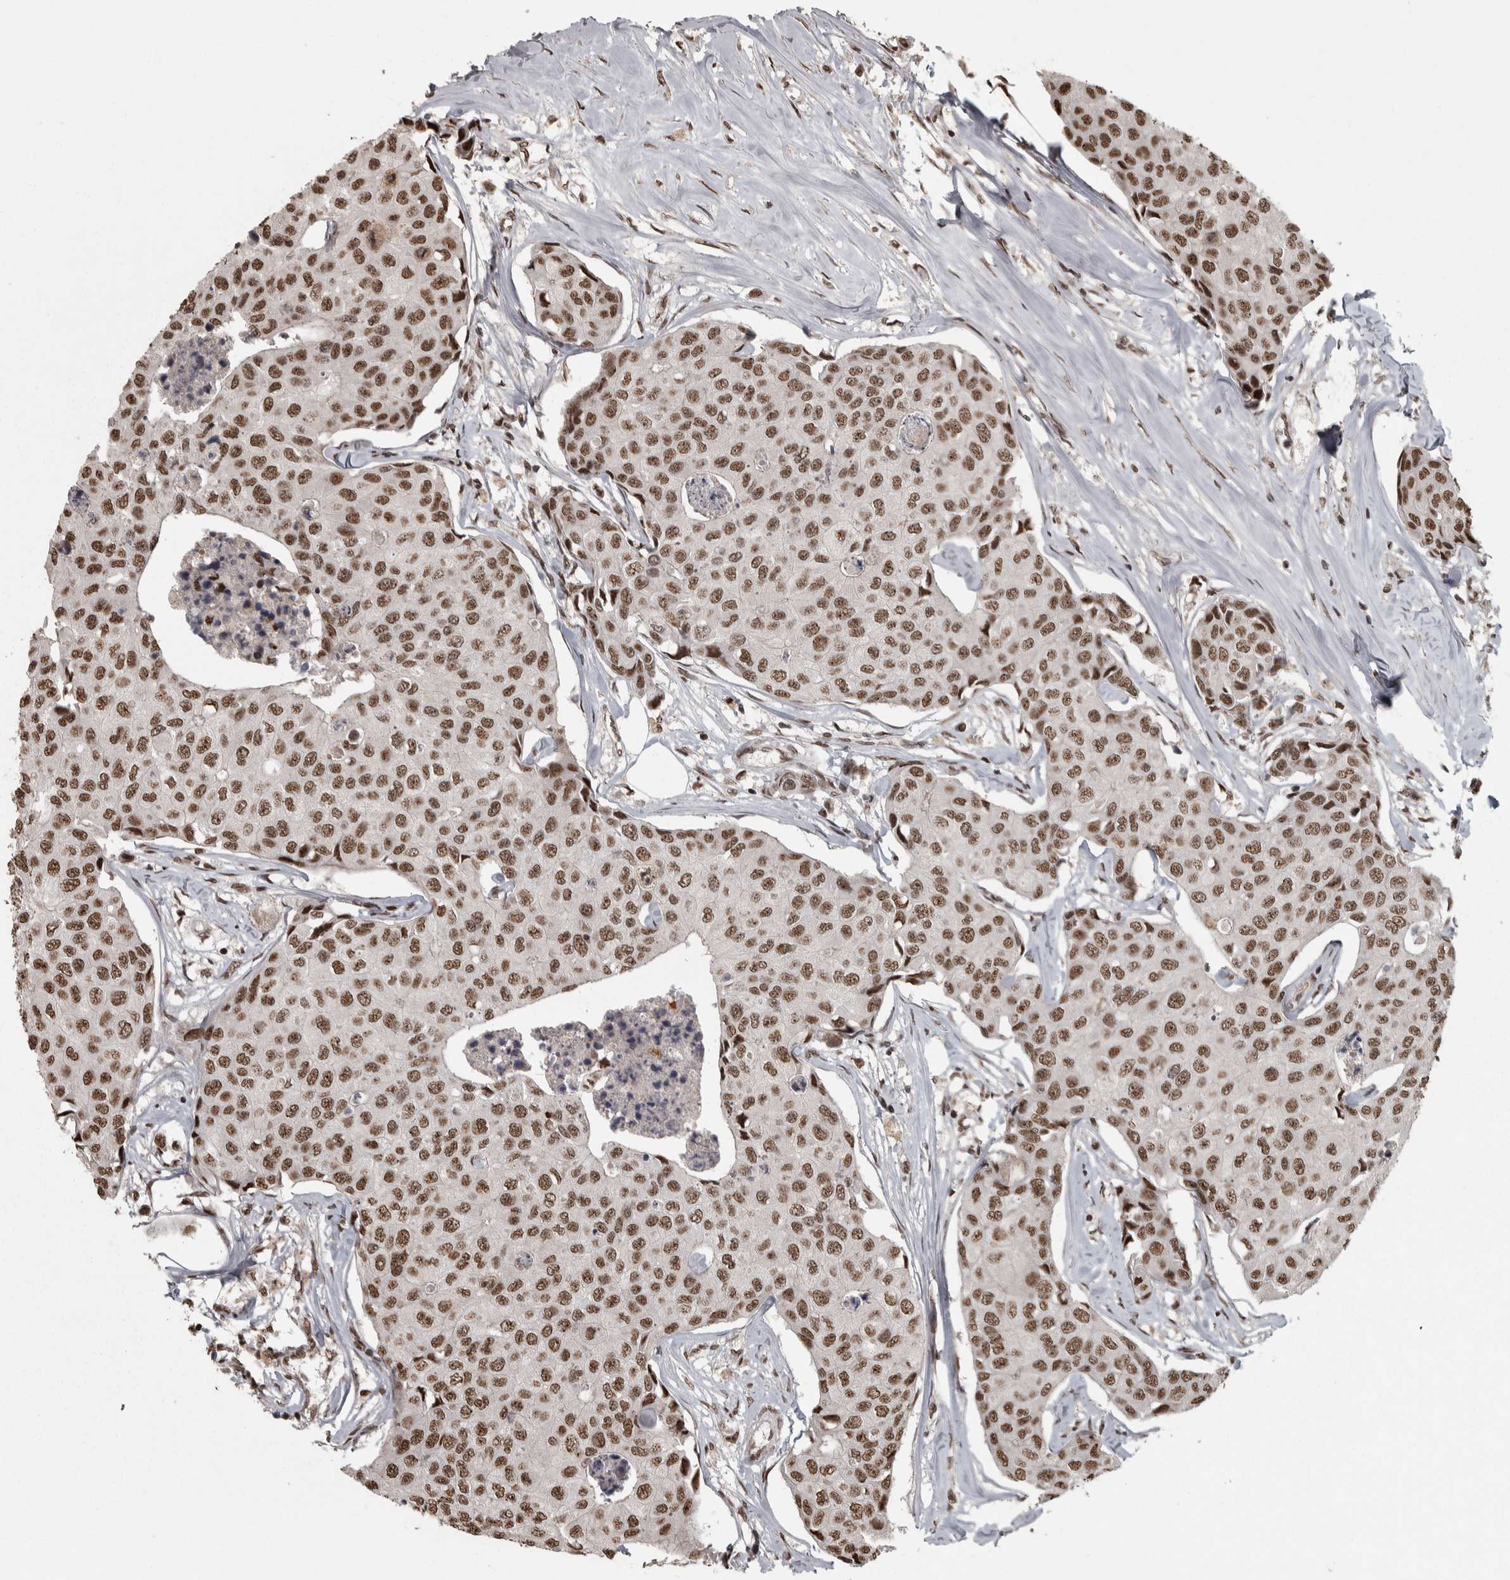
{"staining": {"intensity": "moderate", "quantity": ">75%", "location": "nuclear"}, "tissue": "breast cancer", "cell_type": "Tumor cells", "image_type": "cancer", "snomed": [{"axis": "morphology", "description": "Duct carcinoma"}, {"axis": "topography", "description": "Breast"}], "caption": "Human invasive ductal carcinoma (breast) stained with a brown dye reveals moderate nuclear positive staining in about >75% of tumor cells.", "gene": "ZFHX4", "patient": {"sex": "female", "age": 80}}